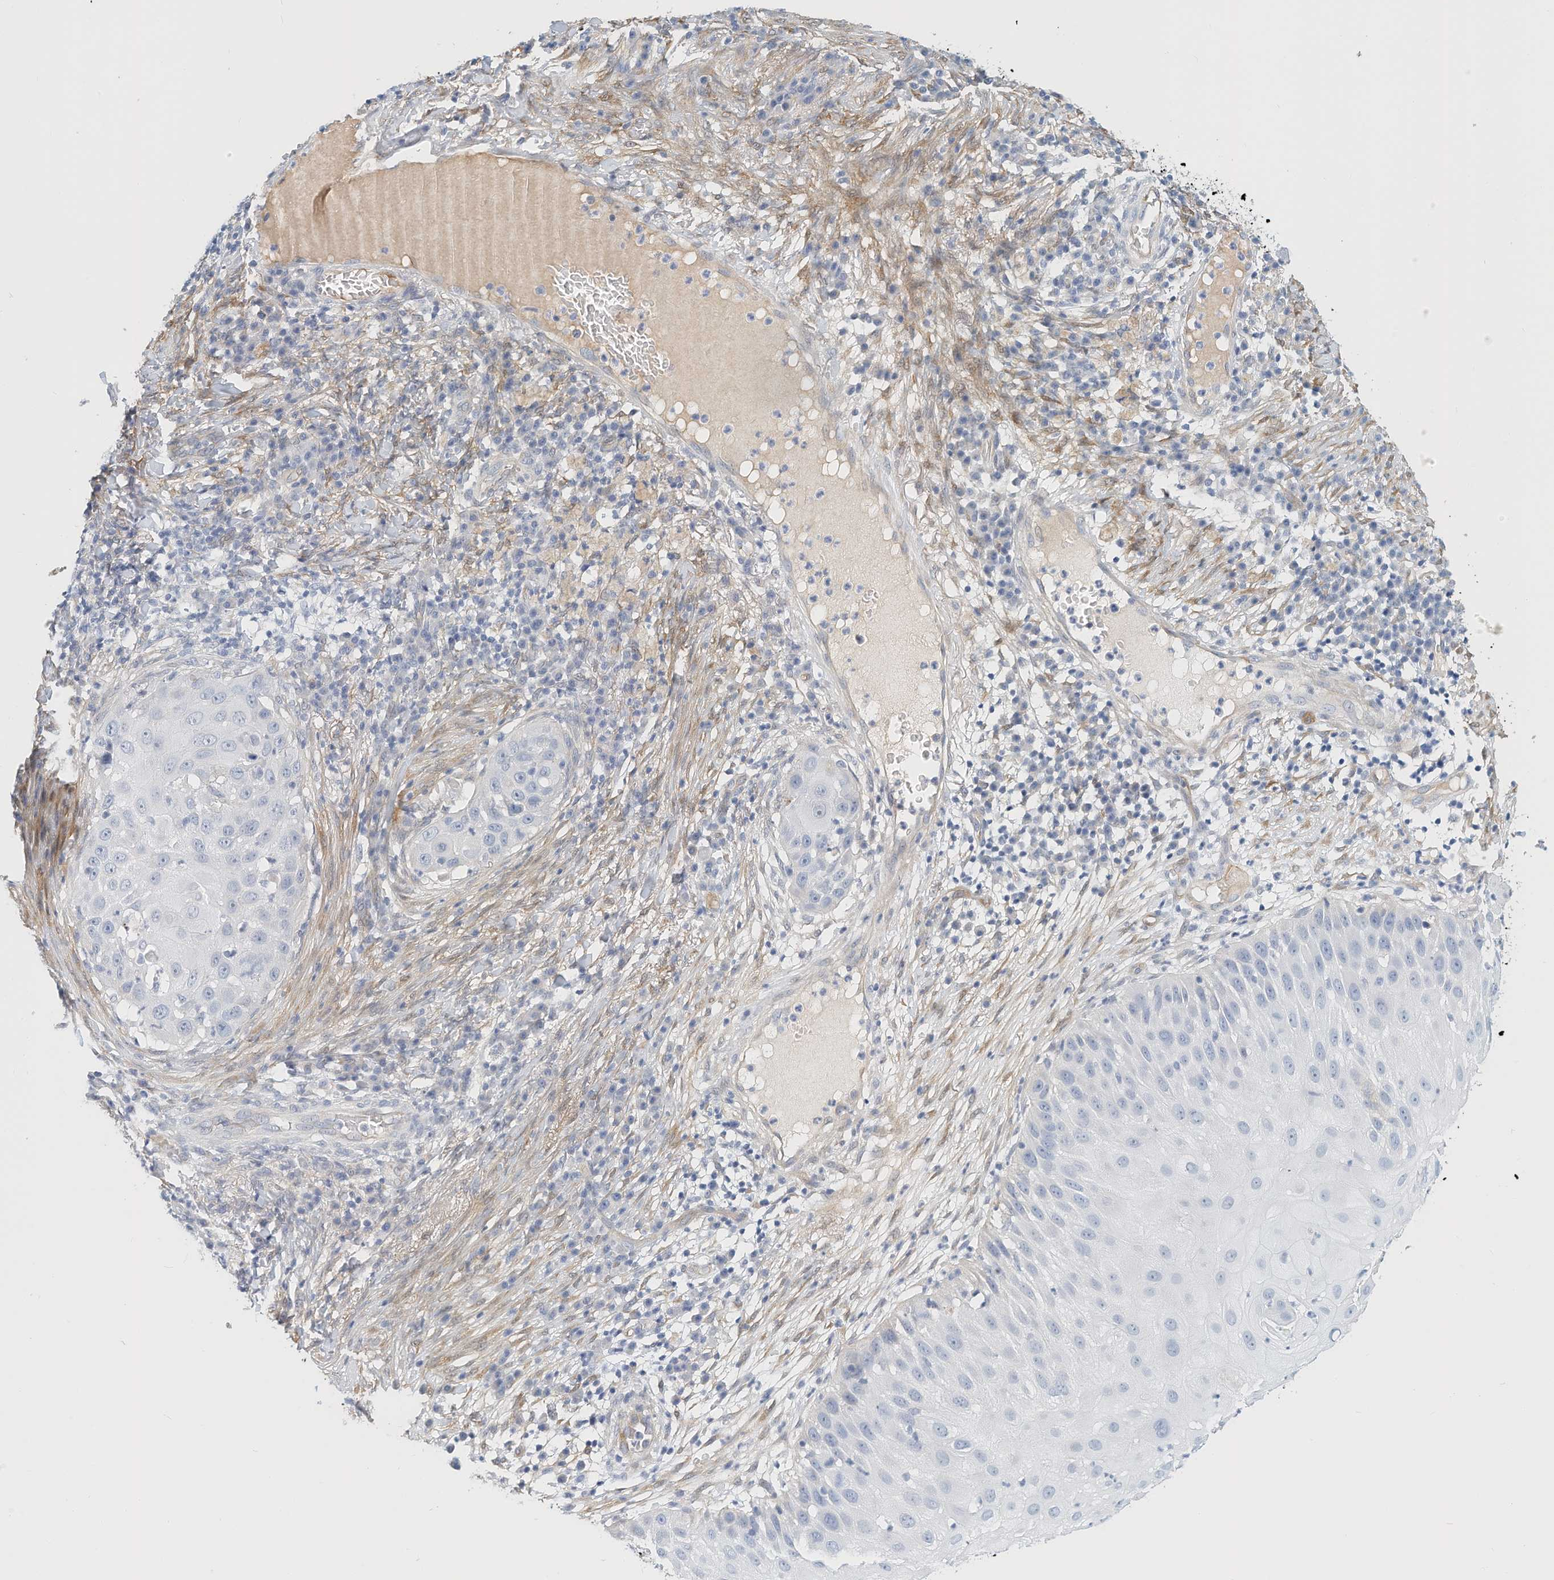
{"staining": {"intensity": "negative", "quantity": "none", "location": "none"}, "tissue": "skin cancer", "cell_type": "Tumor cells", "image_type": "cancer", "snomed": [{"axis": "morphology", "description": "Squamous cell carcinoma, NOS"}, {"axis": "topography", "description": "Skin"}], "caption": "DAB (3,3'-diaminobenzidine) immunohistochemical staining of skin cancer (squamous cell carcinoma) shows no significant expression in tumor cells. (Immunohistochemistry, brightfield microscopy, high magnification).", "gene": "ARHGAP28", "patient": {"sex": "female", "age": 44}}